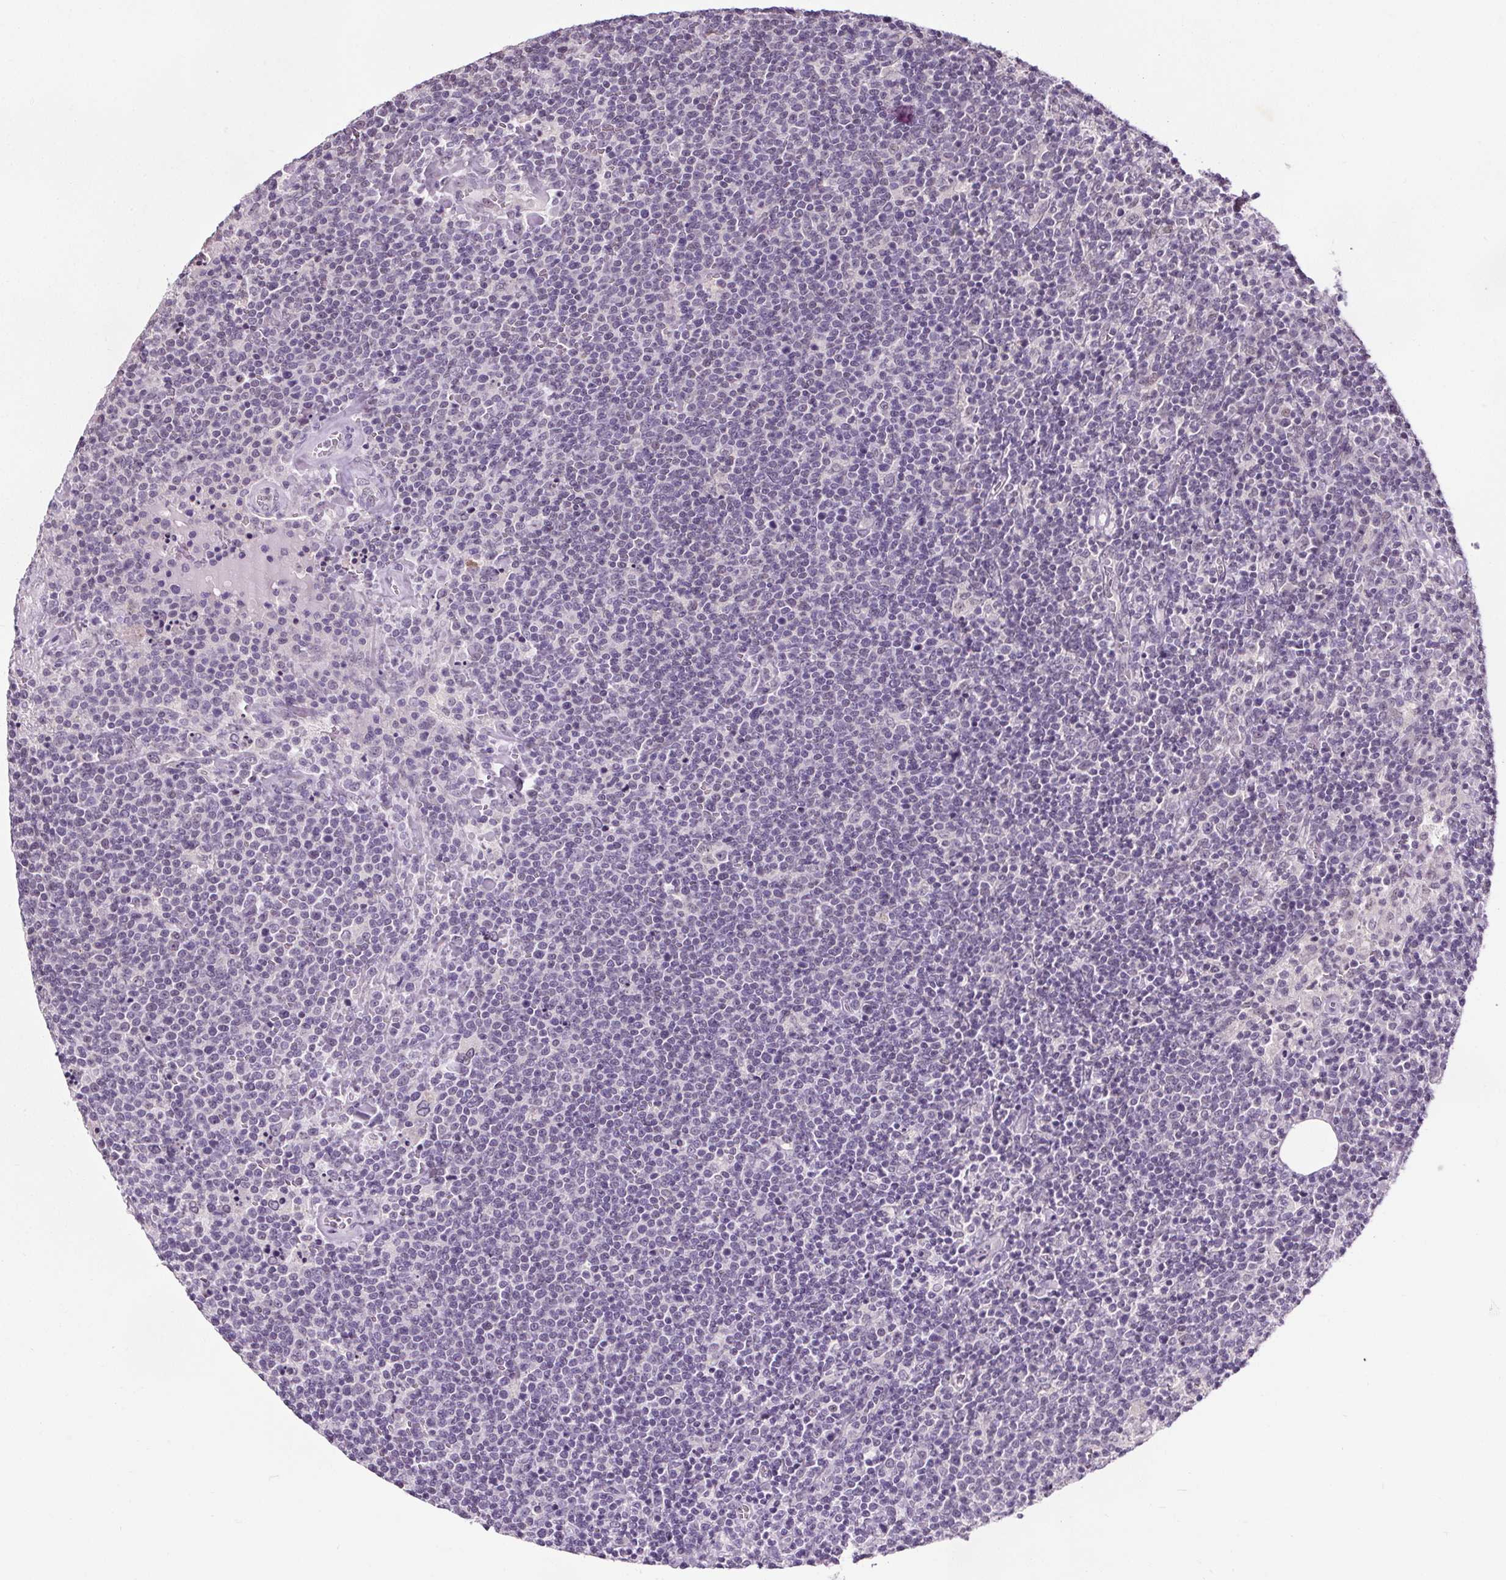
{"staining": {"intensity": "negative", "quantity": "none", "location": "none"}, "tissue": "lymphoma", "cell_type": "Tumor cells", "image_type": "cancer", "snomed": [{"axis": "morphology", "description": "Malignant lymphoma, non-Hodgkin's type, High grade"}, {"axis": "topography", "description": "Lymph node"}], "caption": "High magnification brightfield microscopy of lymphoma stained with DAB (brown) and counterstained with hematoxylin (blue): tumor cells show no significant expression.", "gene": "SLC2A9", "patient": {"sex": "male", "age": 61}}